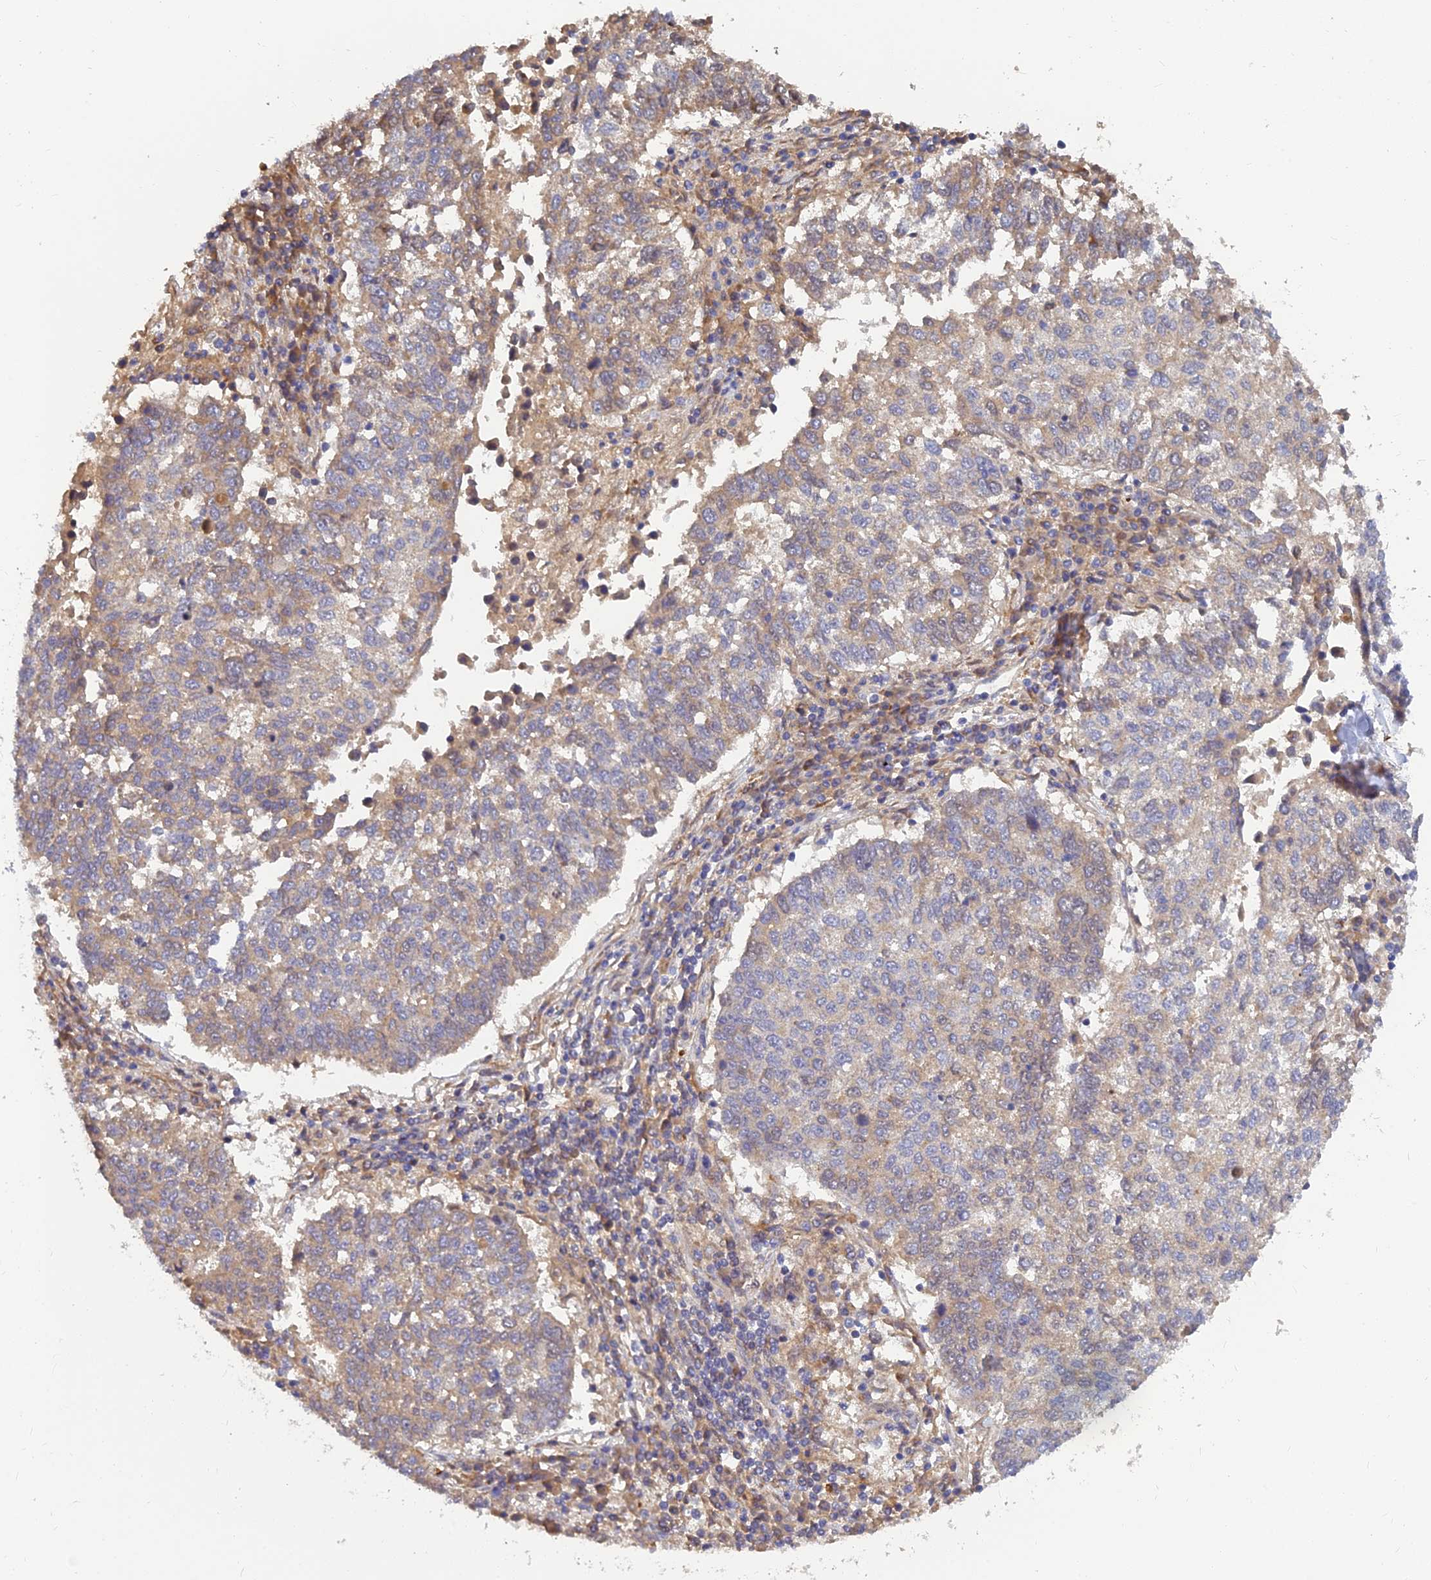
{"staining": {"intensity": "weak", "quantity": "<25%", "location": "cytoplasmic/membranous"}, "tissue": "lung cancer", "cell_type": "Tumor cells", "image_type": "cancer", "snomed": [{"axis": "morphology", "description": "Squamous cell carcinoma, NOS"}, {"axis": "topography", "description": "Lung"}], "caption": "High power microscopy photomicrograph of an IHC histopathology image of lung cancer, revealing no significant positivity in tumor cells.", "gene": "FAM151B", "patient": {"sex": "male", "age": 73}}